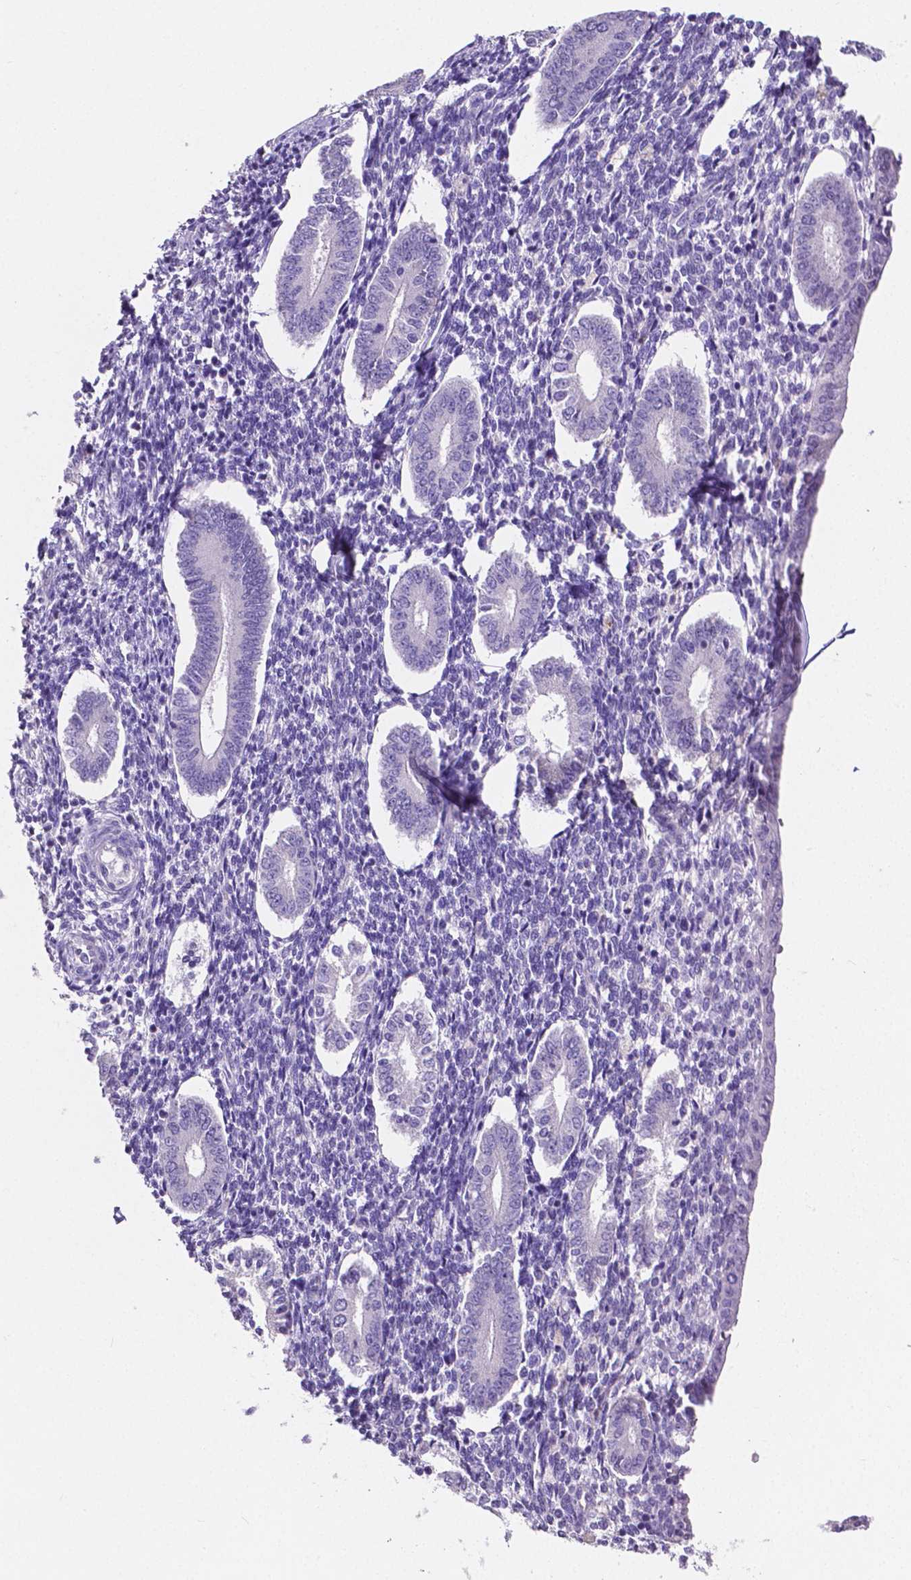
{"staining": {"intensity": "negative", "quantity": "none", "location": "none"}, "tissue": "endometrium", "cell_type": "Cells in endometrial stroma", "image_type": "normal", "snomed": [{"axis": "morphology", "description": "Normal tissue, NOS"}, {"axis": "topography", "description": "Endometrium"}], "caption": "Protein analysis of benign endometrium exhibits no significant positivity in cells in endometrial stroma.", "gene": "MMP9", "patient": {"sex": "female", "age": 40}}